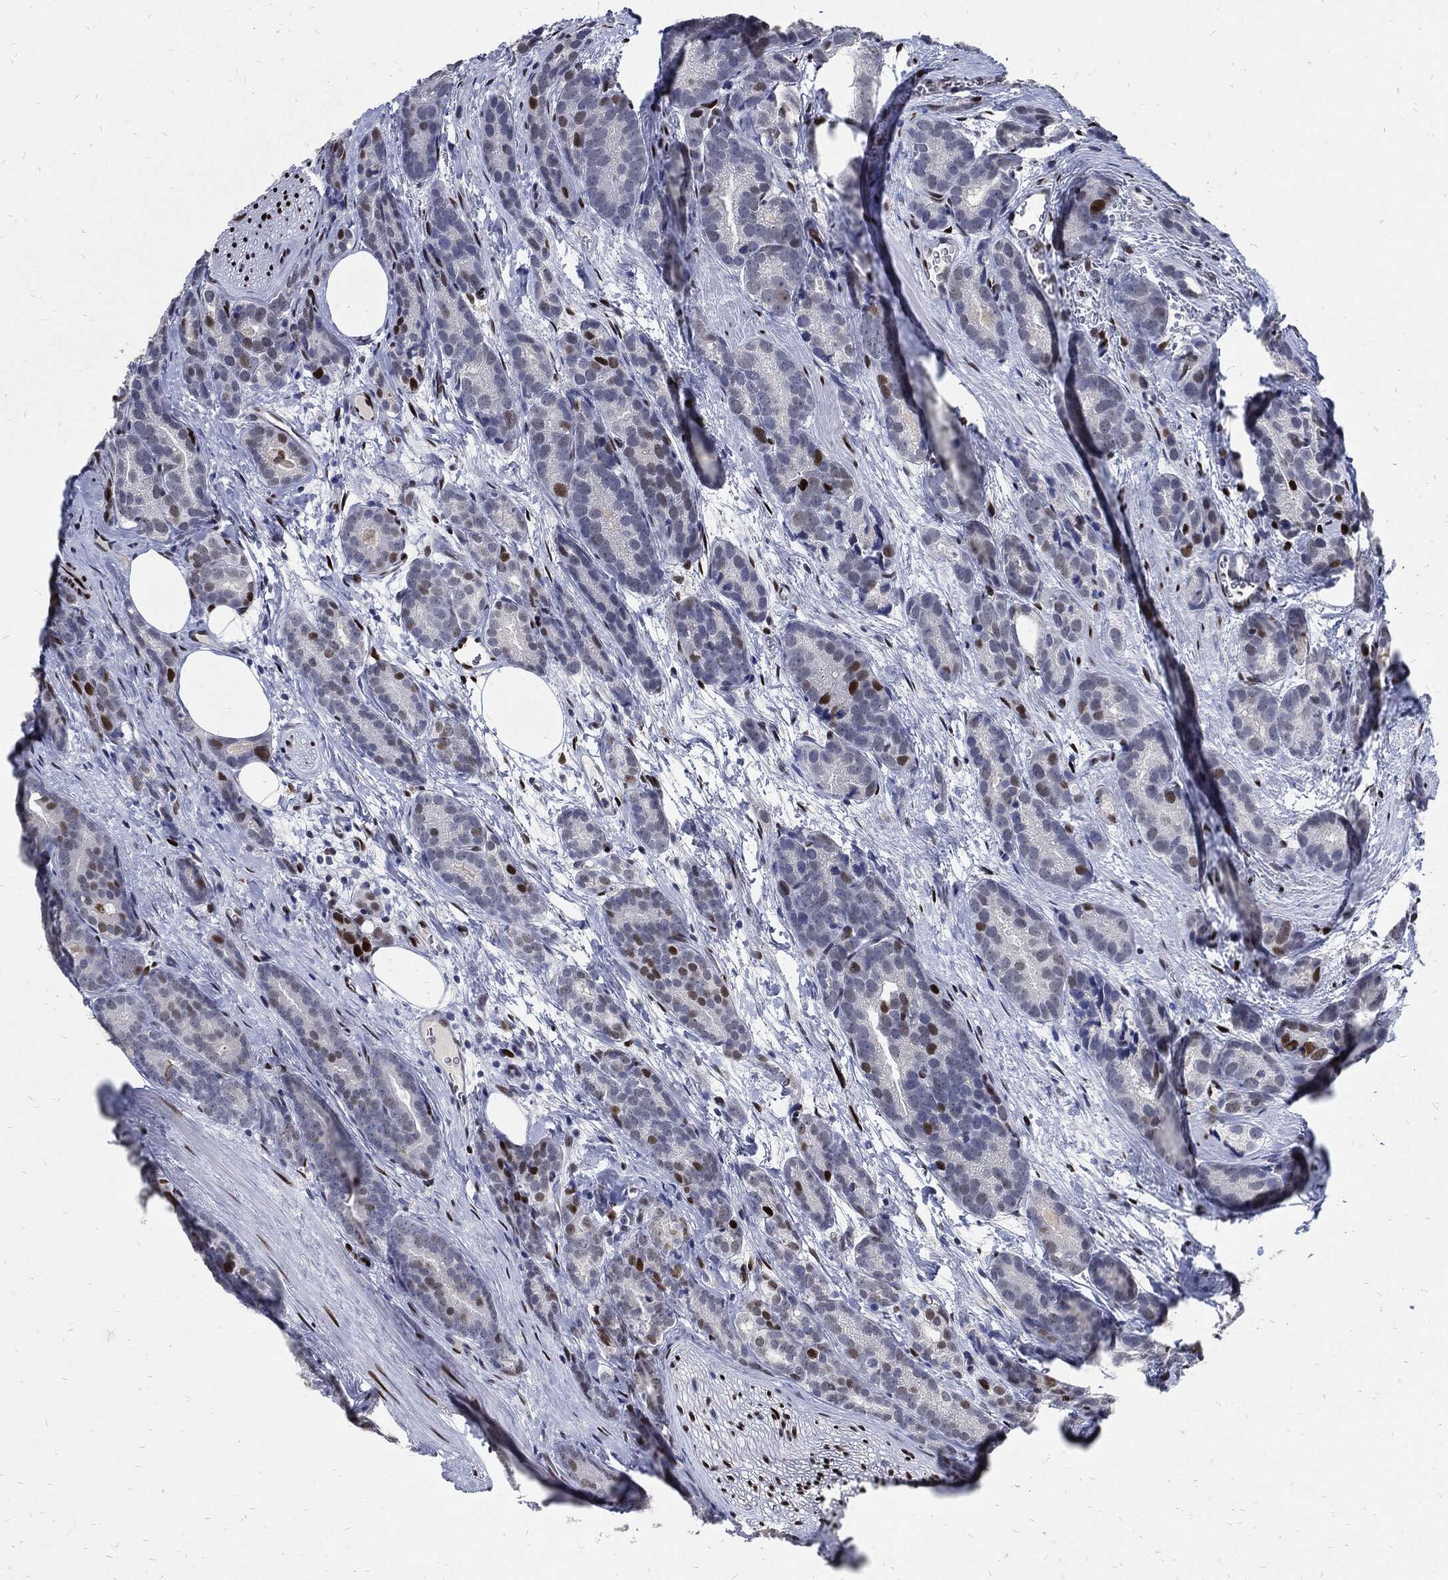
{"staining": {"intensity": "moderate", "quantity": "<25%", "location": "nuclear"}, "tissue": "prostate cancer", "cell_type": "Tumor cells", "image_type": "cancer", "snomed": [{"axis": "morphology", "description": "Adenocarcinoma, NOS"}, {"axis": "topography", "description": "Prostate"}], "caption": "Immunohistochemical staining of prostate cancer exhibits low levels of moderate nuclear protein expression in about <25% of tumor cells.", "gene": "JUN", "patient": {"sex": "male", "age": 71}}